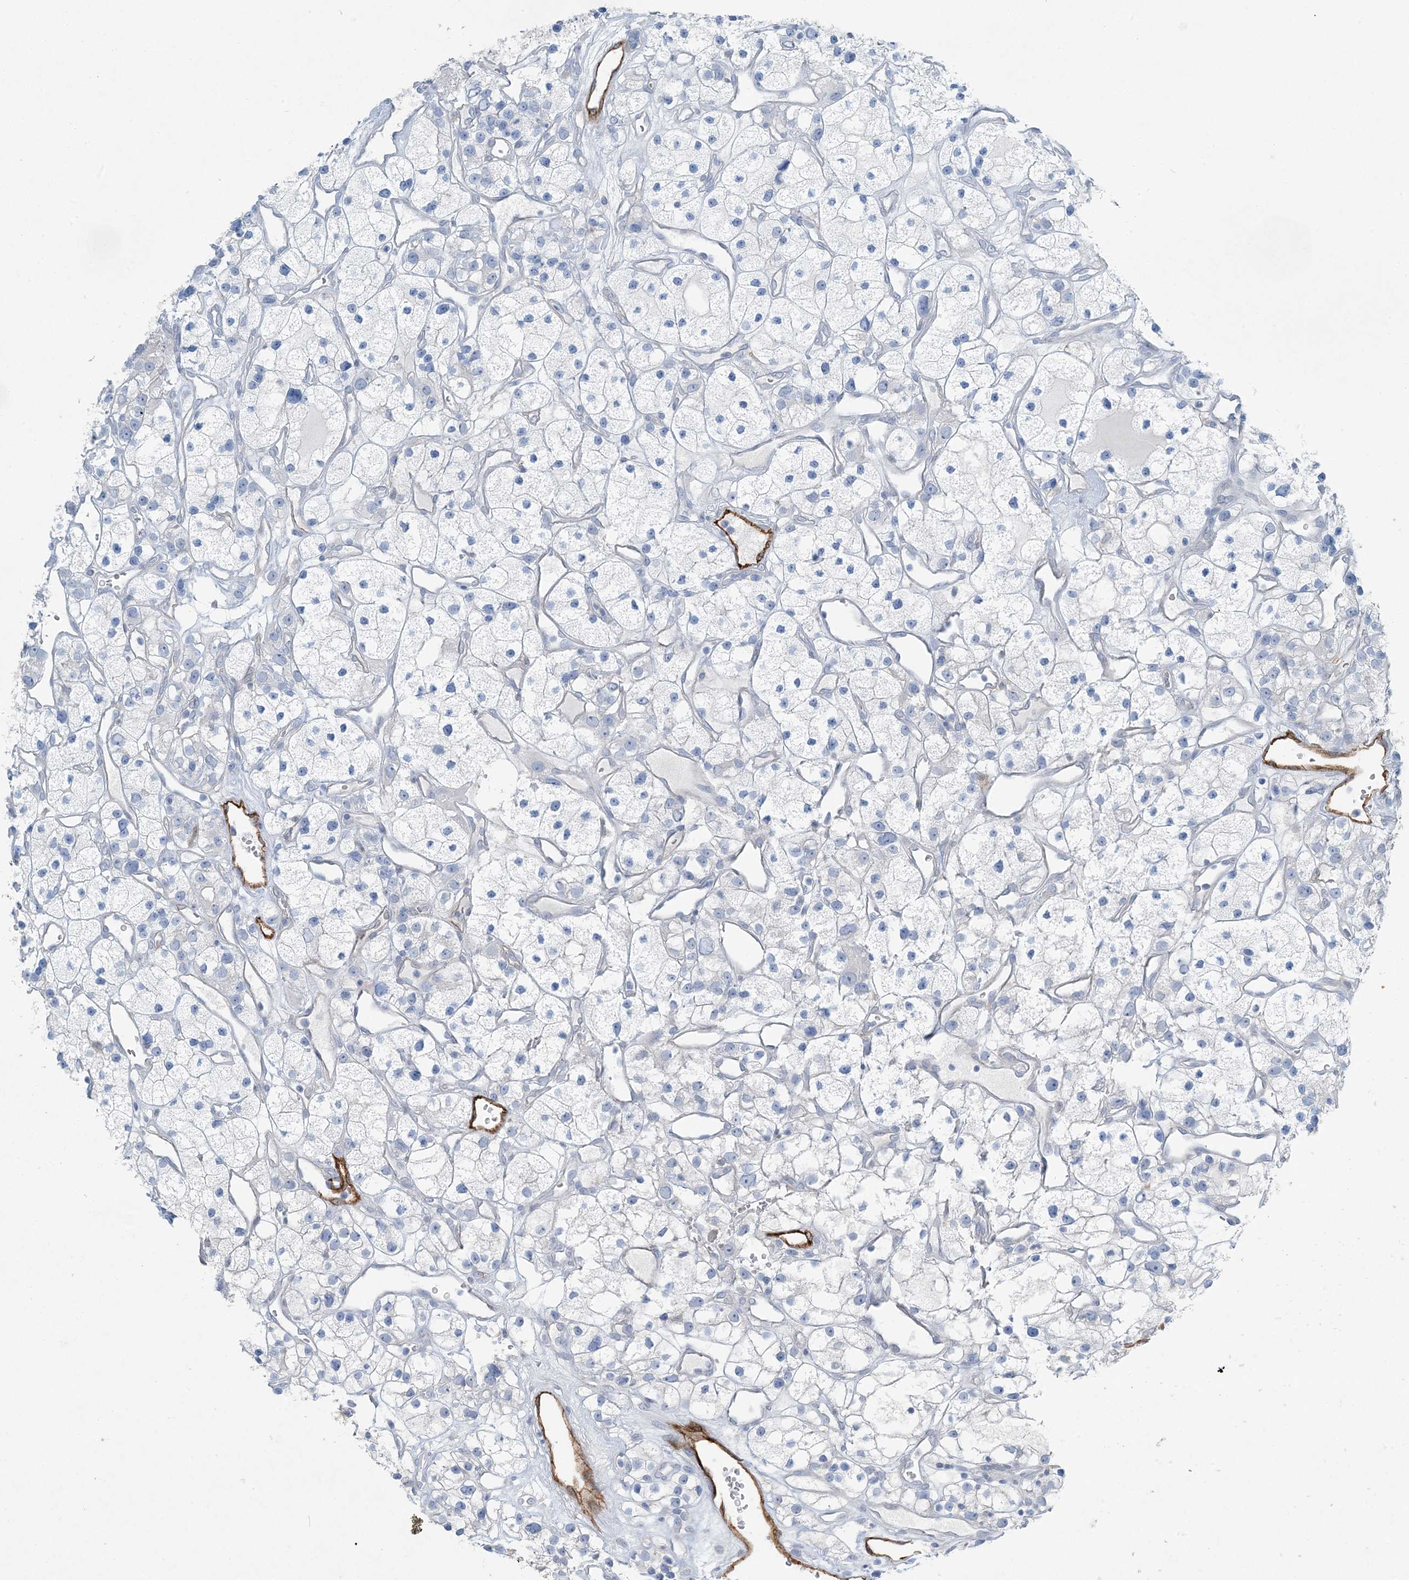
{"staining": {"intensity": "negative", "quantity": "none", "location": "none"}, "tissue": "renal cancer", "cell_type": "Tumor cells", "image_type": "cancer", "snomed": [{"axis": "morphology", "description": "Adenocarcinoma, NOS"}, {"axis": "topography", "description": "Kidney"}], "caption": "Immunohistochemistry of renal adenocarcinoma reveals no staining in tumor cells. (Brightfield microscopy of DAB (3,3'-diaminobenzidine) IHC at high magnification).", "gene": "PGM5", "patient": {"sex": "female", "age": 57}}